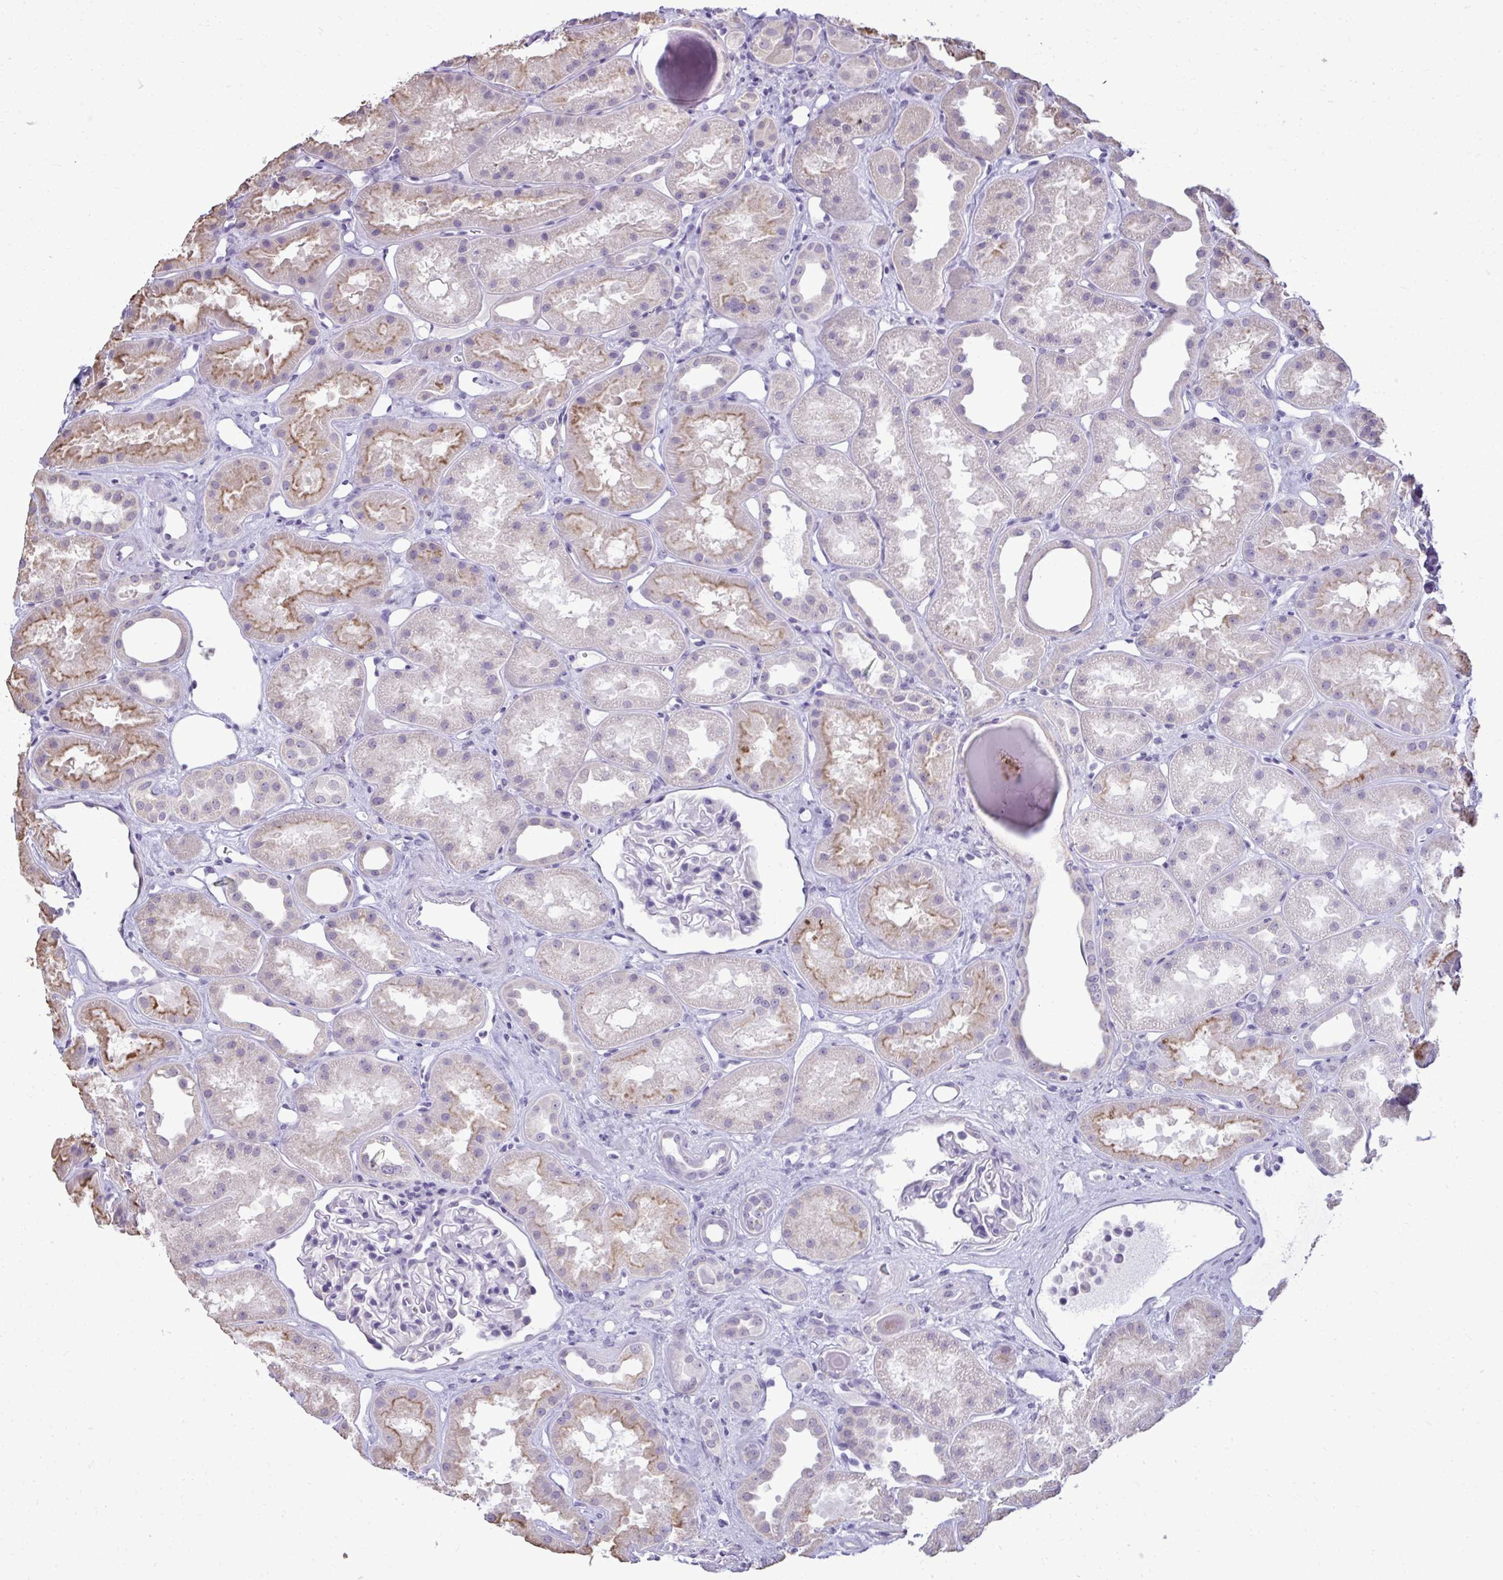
{"staining": {"intensity": "negative", "quantity": "none", "location": "none"}, "tissue": "kidney", "cell_type": "Cells in glomeruli", "image_type": "normal", "snomed": [{"axis": "morphology", "description": "Normal tissue, NOS"}, {"axis": "topography", "description": "Kidney"}], "caption": "A high-resolution photomicrograph shows immunohistochemistry (IHC) staining of benign kidney, which displays no significant positivity in cells in glomeruli.", "gene": "NPPA", "patient": {"sex": "male", "age": 61}}